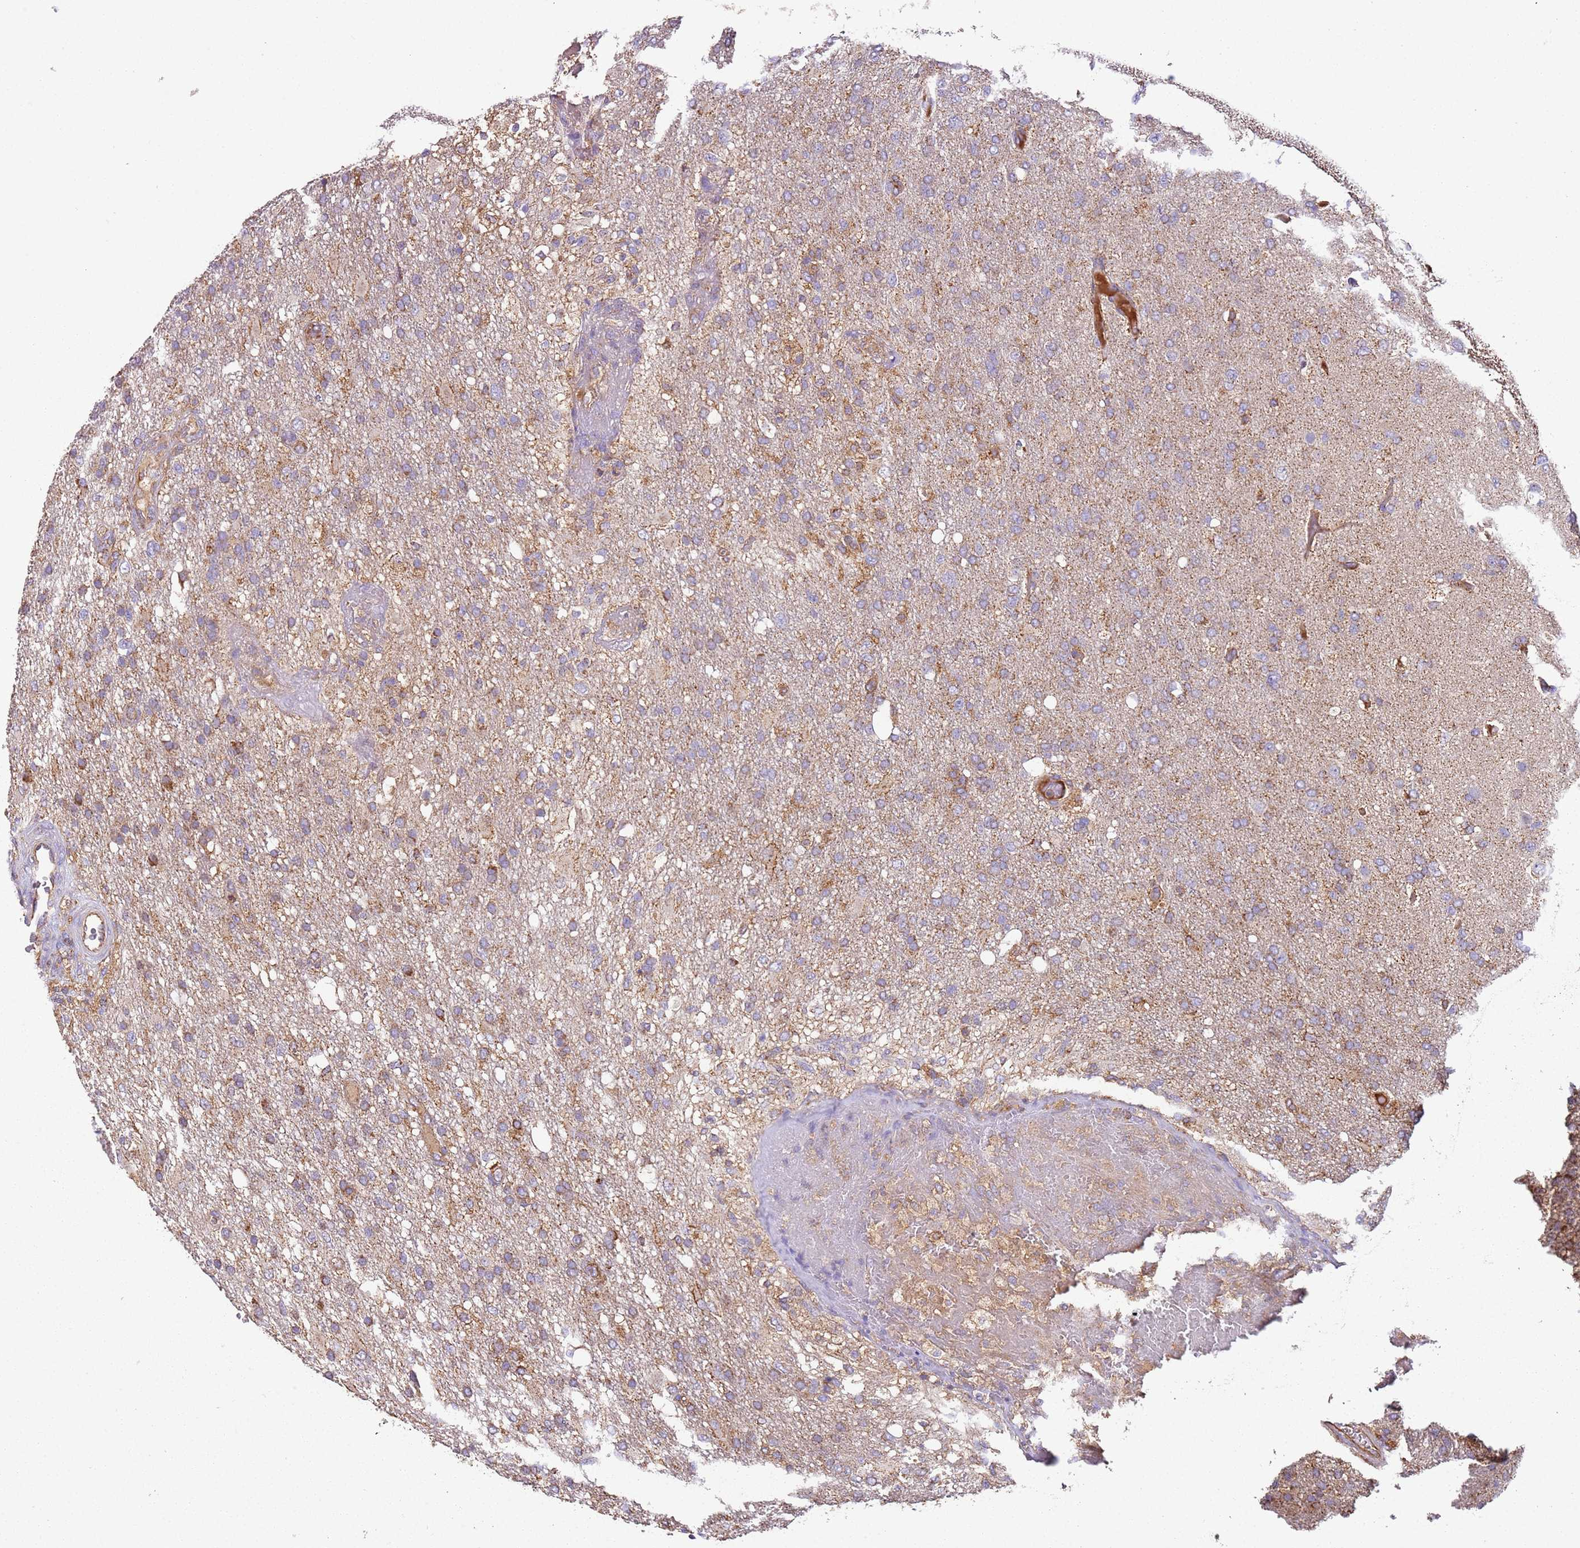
{"staining": {"intensity": "weak", "quantity": "25%-75%", "location": "cytoplasmic/membranous"}, "tissue": "glioma", "cell_type": "Tumor cells", "image_type": "cancer", "snomed": [{"axis": "morphology", "description": "Glioma, malignant, High grade"}, {"axis": "topography", "description": "Brain"}], "caption": "Glioma stained for a protein (brown) reveals weak cytoplasmic/membranous positive staining in approximately 25%-75% of tumor cells.", "gene": "RMND5A", "patient": {"sex": "female", "age": 74}}